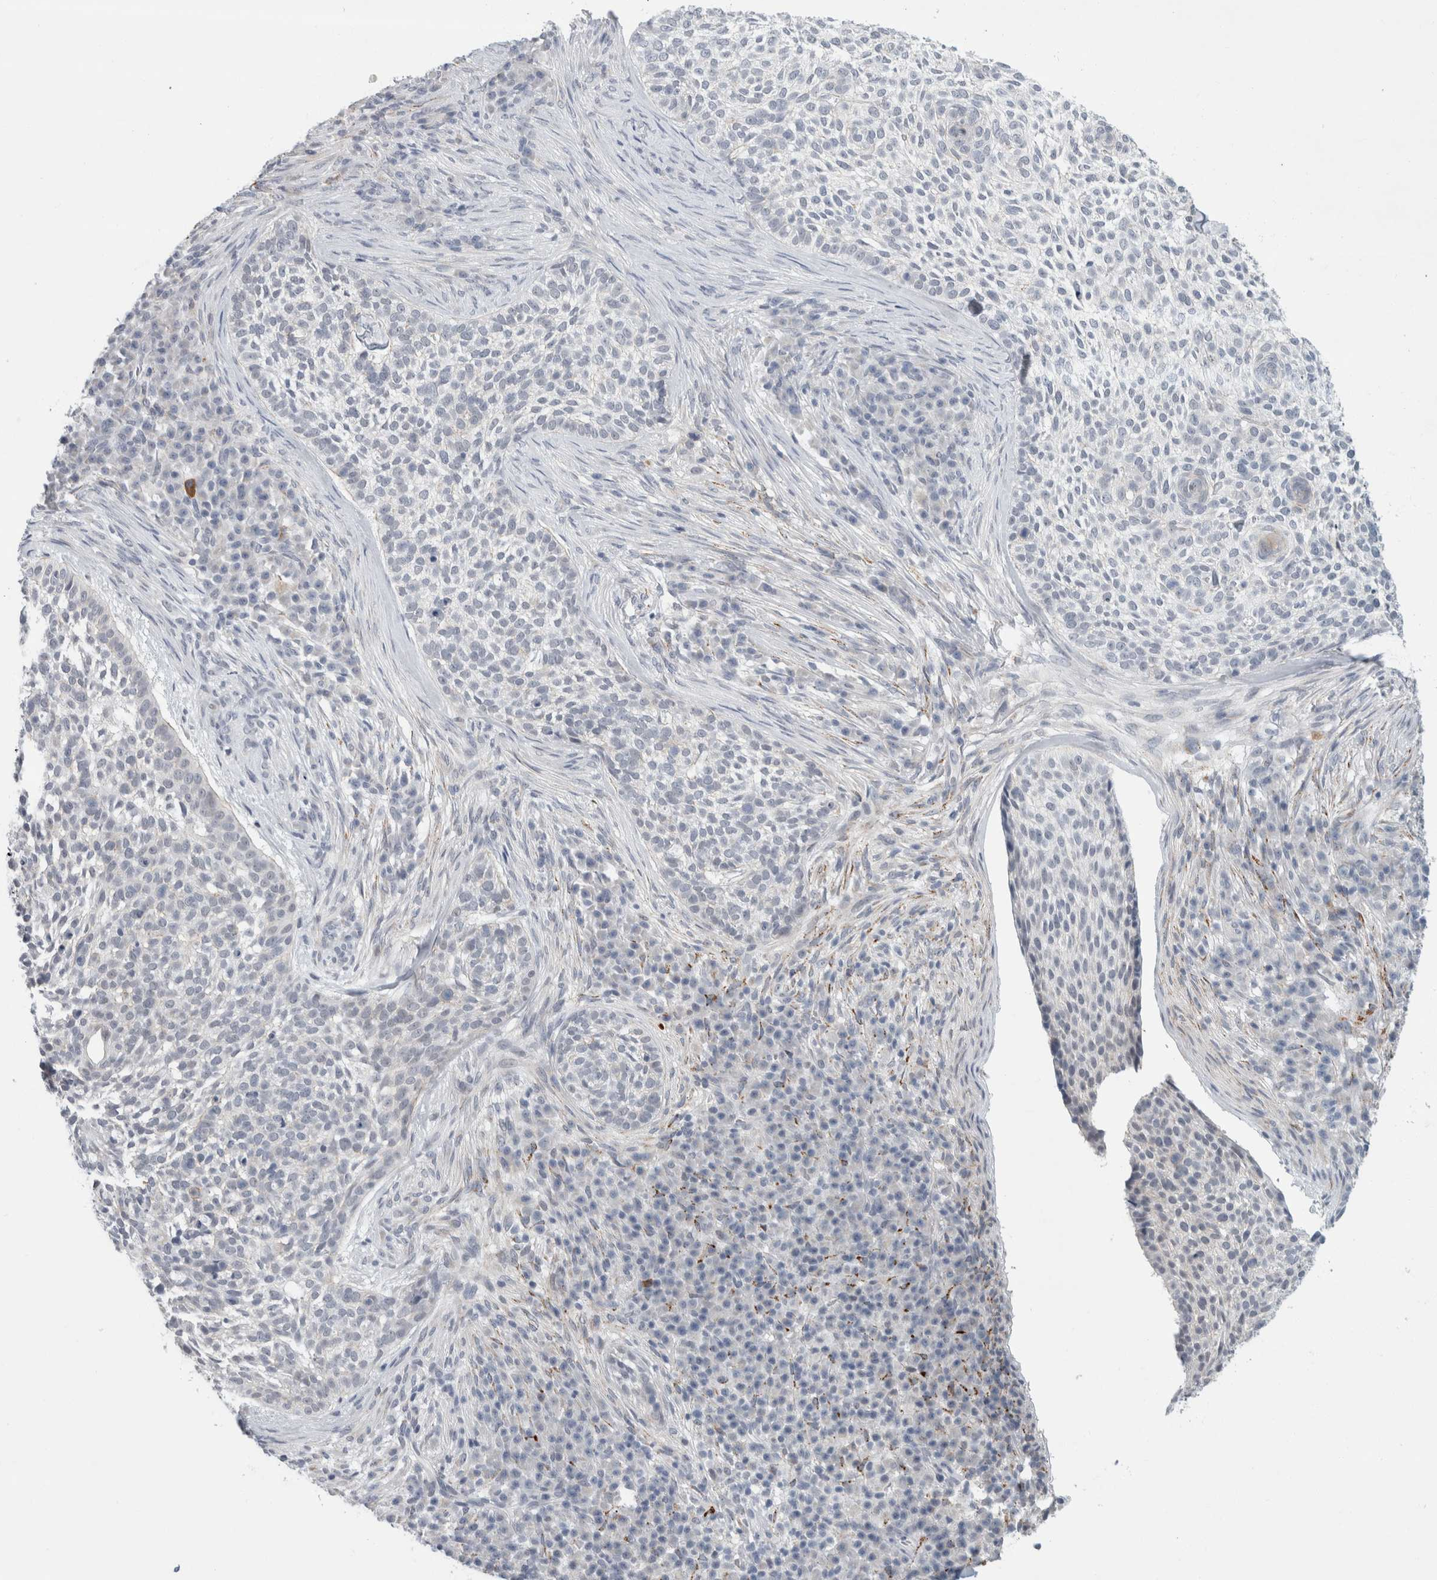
{"staining": {"intensity": "negative", "quantity": "none", "location": "none"}, "tissue": "skin cancer", "cell_type": "Tumor cells", "image_type": "cancer", "snomed": [{"axis": "morphology", "description": "Basal cell carcinoma"}, {"axis": "topography", "description": "Skin"}], "caption": "This is a micrograph of immunohistochemistry (IHC) staining of skin basal cell carcinoma, which shows no staining in tumor cells.", "gene": "NIPA1", "patient": {"sex": "female", "age": 64}}